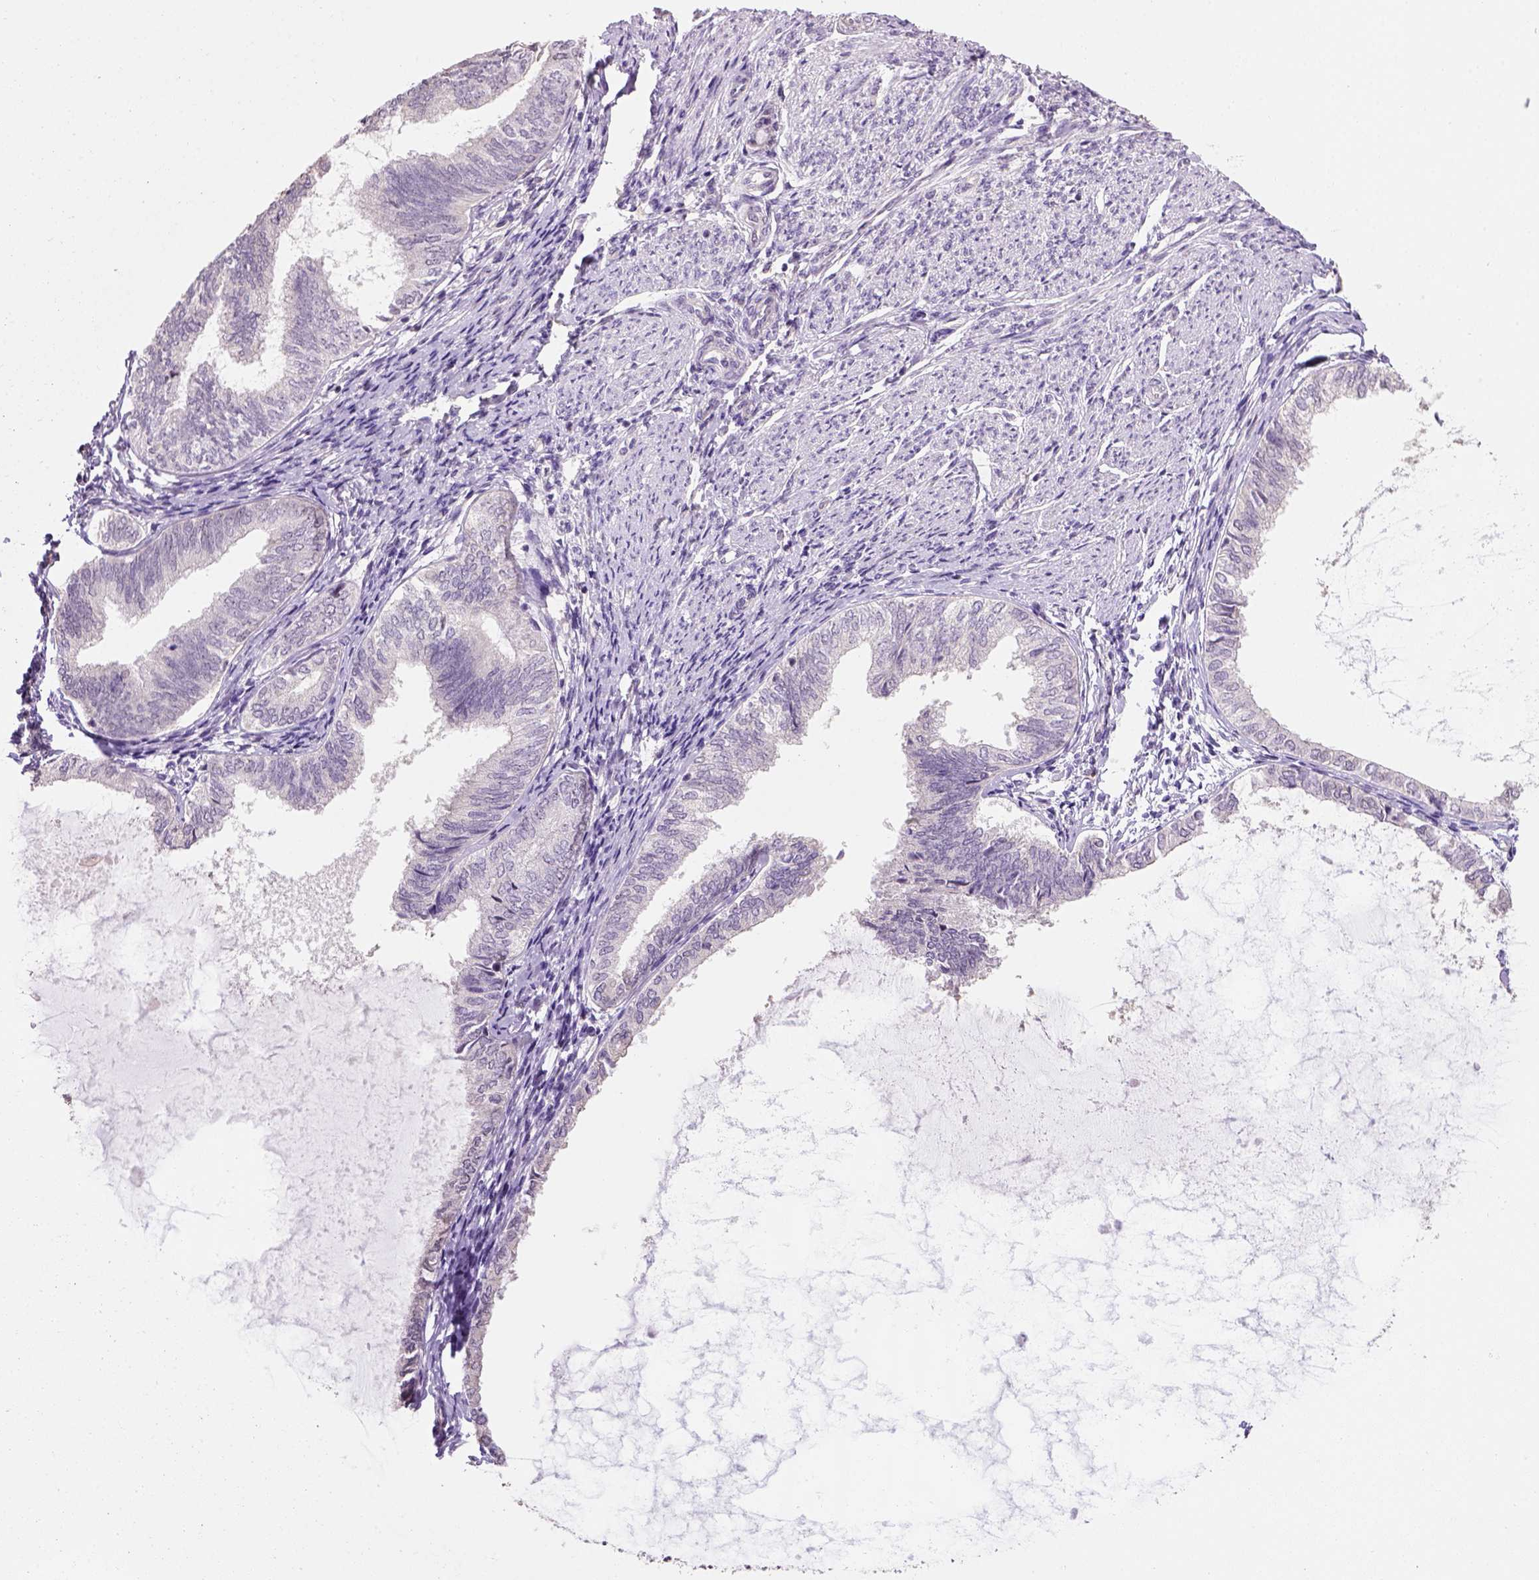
{"staining": {"intensity": "negative", "quantity": "none", "location": "none"}, "tissue": "endometrial cancer", "cell_type": "Tumor cells", "image_type": "cancer", "snomed": [{"axis": "morphology", "description": "Adenocarcinoma, NOS"}, {"axis": "topography", "description": "Endometrium"}], "caption": "High magnification brightfield microscopy of adenocarcinoma (endometrial) stained with DAB (3,3'-diaminobenzidine) (brown) and counterstained with hematoxylin (blue): tumor cells show no significant expression.", "gene": "DDX50", "patient": {"sex": "female", "age": 68}}